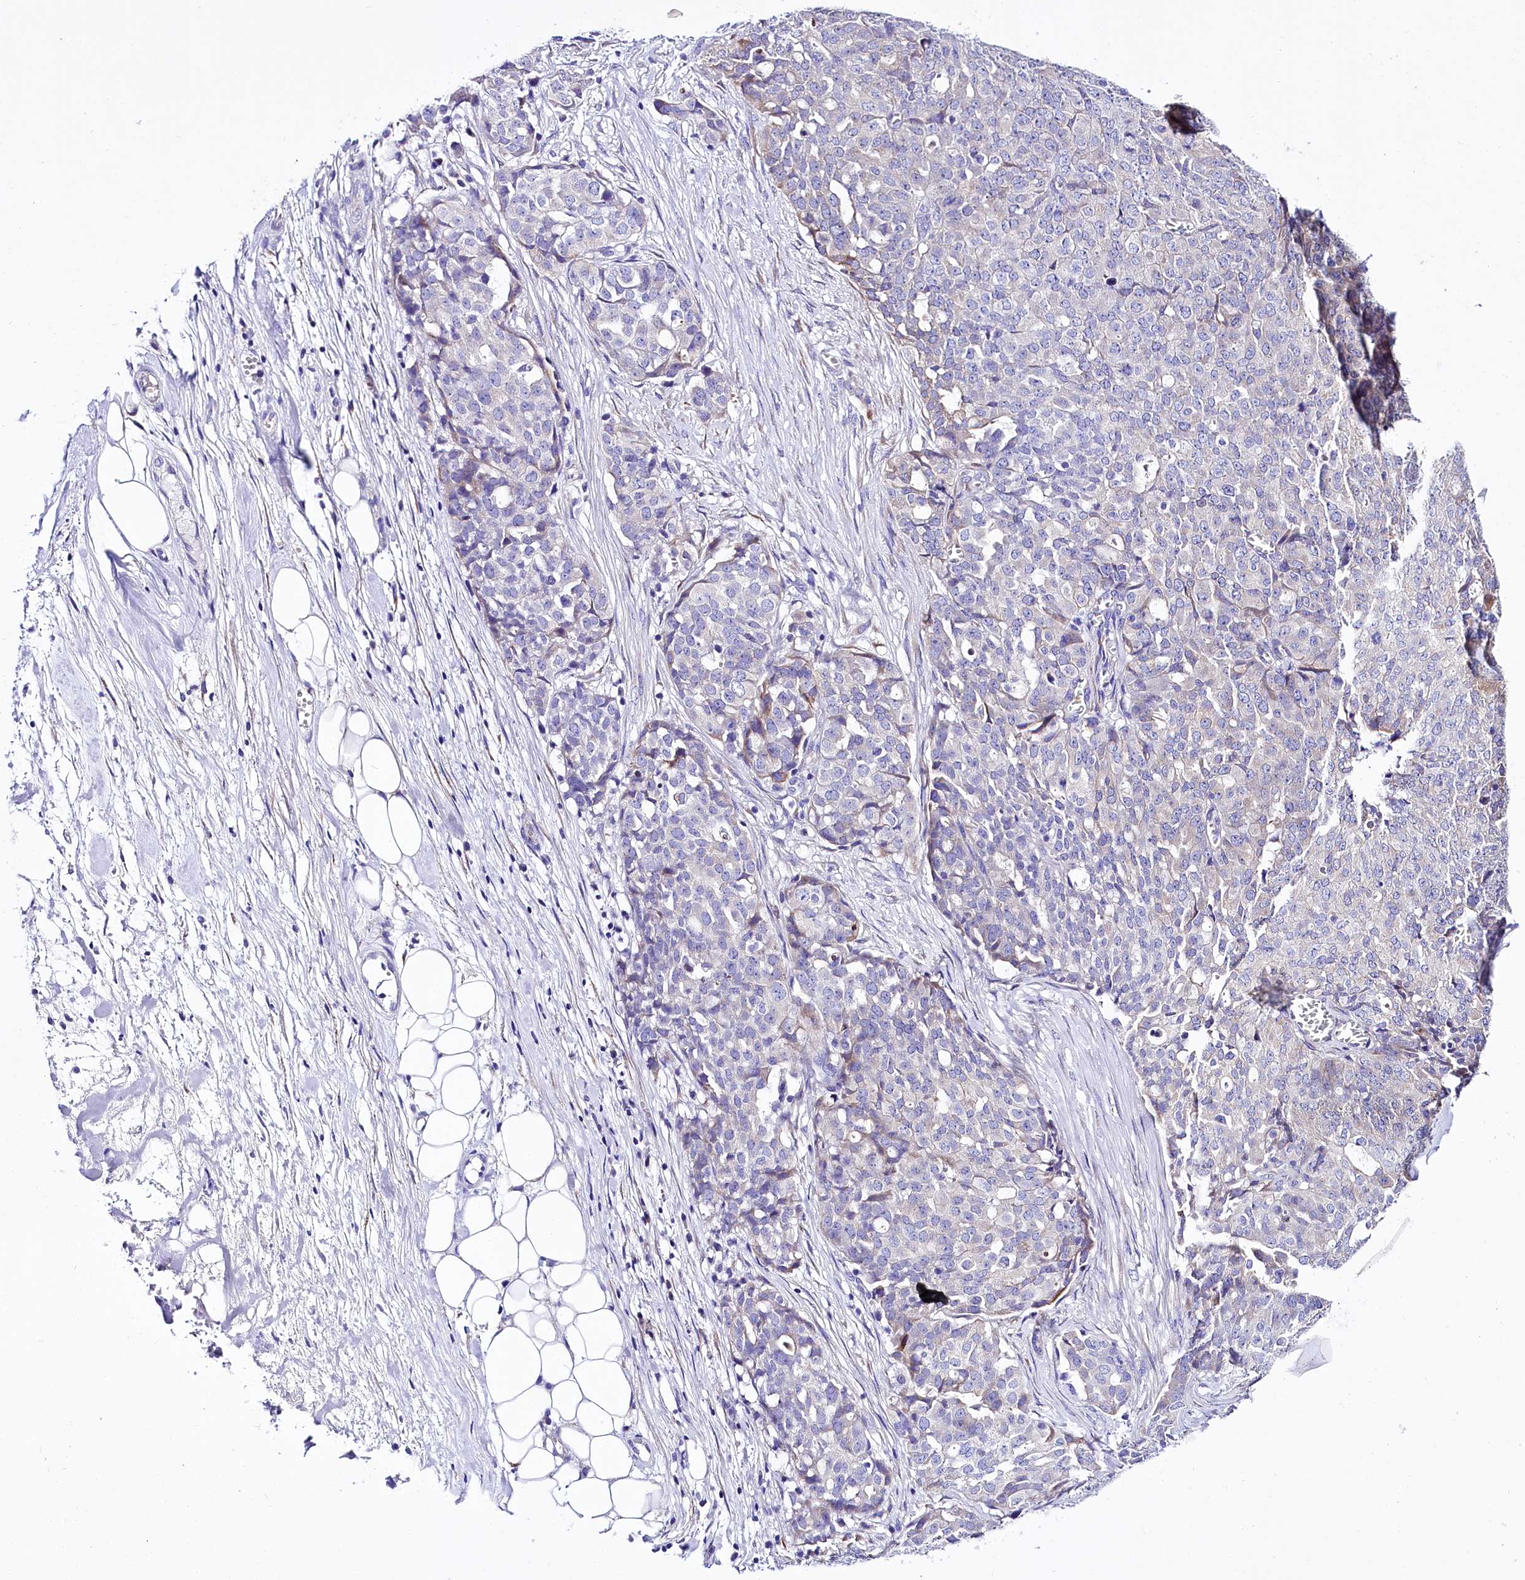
{"staining": {"intensity": "negative", "quantity": "none", "location": "none"}, "tissue": "ovarian cancer", "cell_type": "Tumor cells", "image_type": "cancer", "snomed": [{"axis": "morphology", "description": "Cystadenocarcinoma, serous, NOS"}, {"axis": "topography", "description": "Soft tissue"}, {"axis": "topography", "description": "Ovary"}], "caption": "This is a histopathology image of immunohistochemistry (IHC) staining of ovarian cancer (serous cystadenocarcinoma), which shows no staining in tumor cells.", "gene": "A2ML1", "patient": {"sex": "female", "age": 57}}